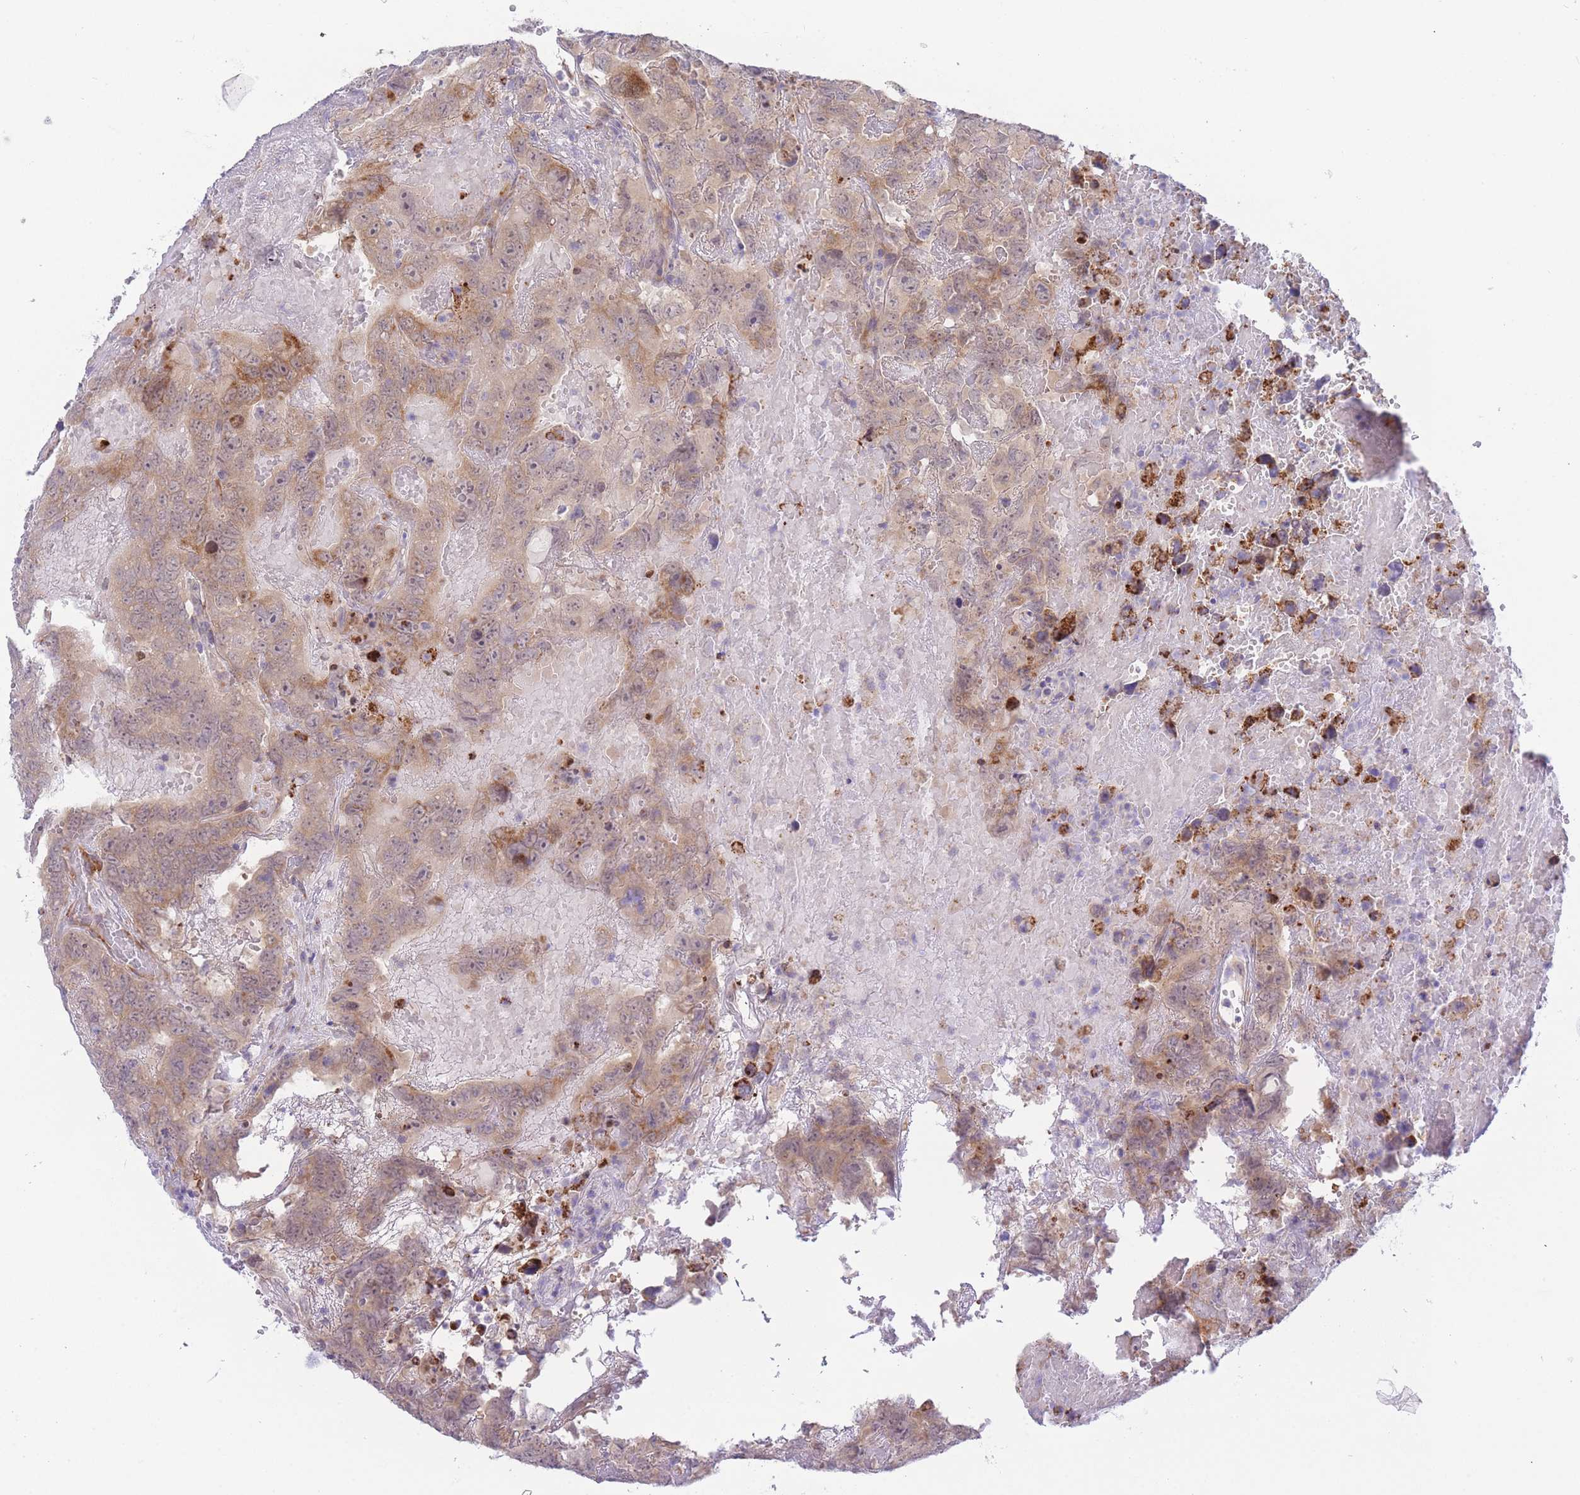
{"staining": {"intensity": "moderate", "quantity": ">75%", "location": "cytoplasmic/membranous,nuclear"}, "tissue": "testis cancer", "cell_type": "Tumor cells", "image_type": "cancer", "snomed": [{"axis": "morphology", "description": "Carcinoma, Embryonal, NOS"}, {"axis": "topography", "description": "Testis"}], "caption": "DAB (3,3'-diaminobenzidine) immunohistochemical staining of human testis cancer shows moderate cytoplasmic/membranous and nuclear protein staining in approximately >75% of tumor cells.", "gene": "ZNF510", "patient": {"sex": "male", "age": 45}}